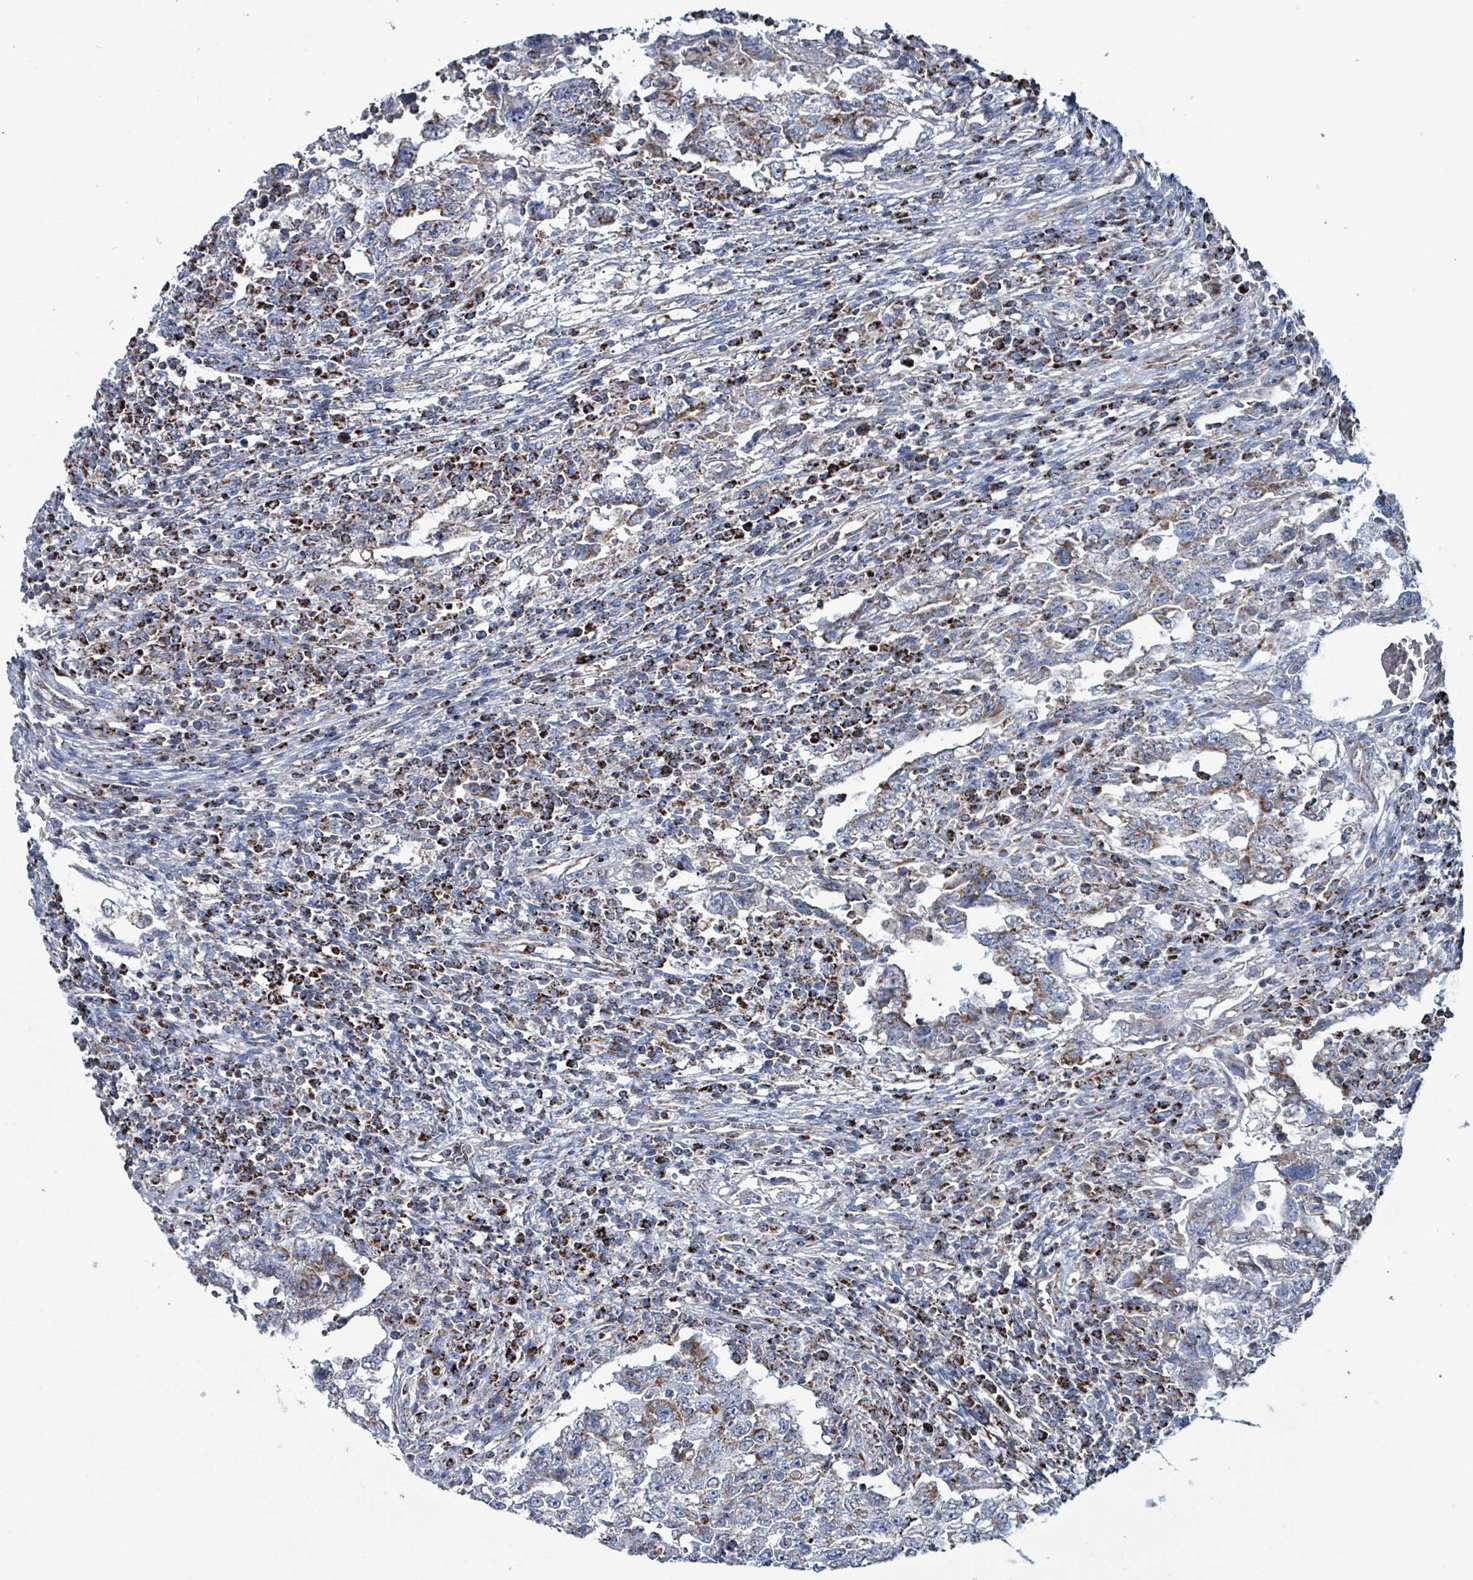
{"staining": {"intensity": "moderate", "quantity": "<25%", "location": "cytoplasmic/membranous"}, "tissue": "testis cancer", "cell_type": "Tumor cells", "image_type": "cancer", "snomed": [{"axis": "morphology", "description": "Carcinoma, Embryonal, NOS"}, {"axis": "topography", "description": "Testis"}], "caption": "Testis cancer stained with a protein marker demonstrates moderate staining in tumor cells.", "gene": "IDH3B", "patient": {"sex": "male", "age": 26}}